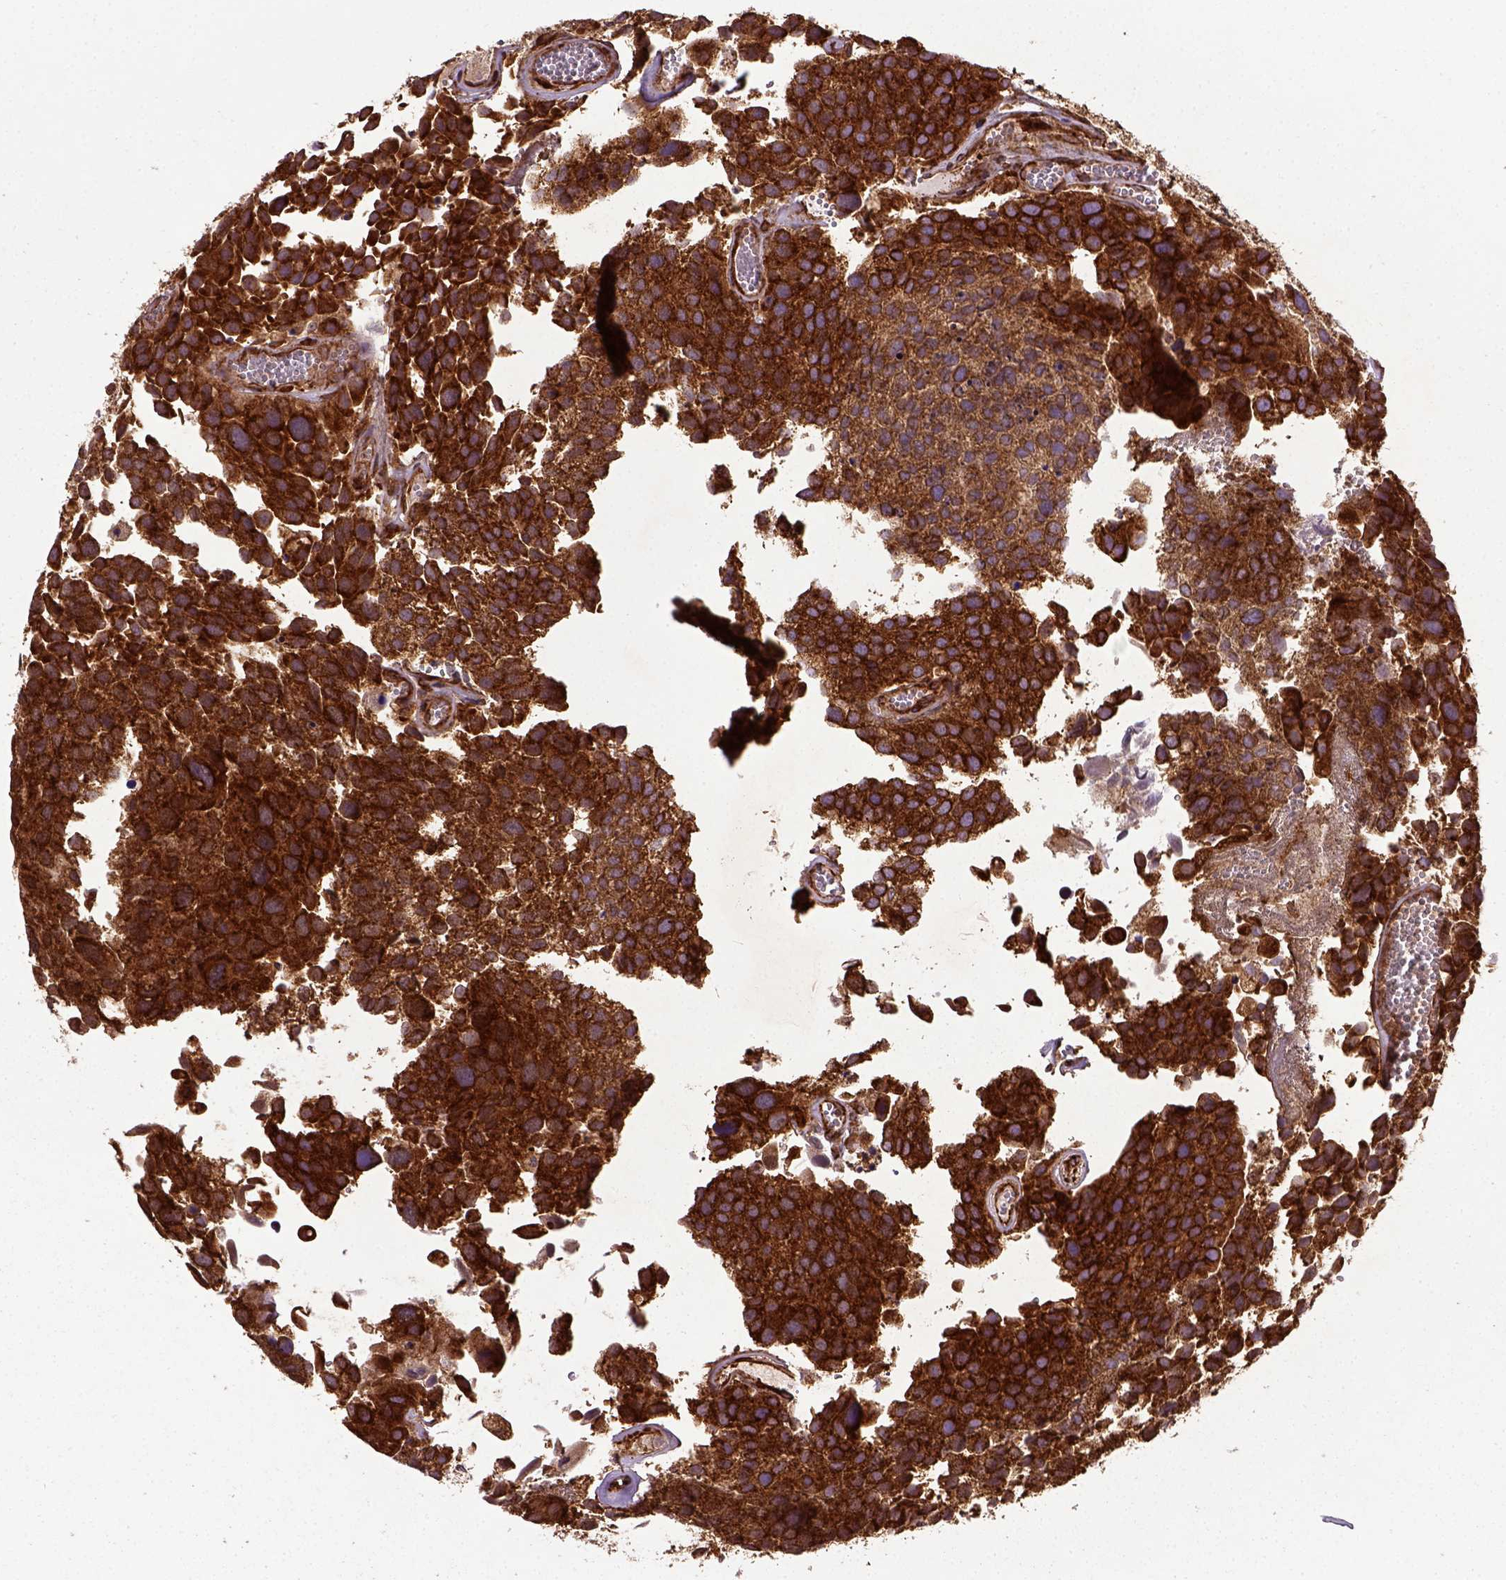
{"staining": {"intensity": "strong", "quantity": ">75%", "location": "cytoplasmic/membranous"}, "tissue": "urothelial cancer", "cell_type": "Tumor cells", "image_type": "cancer", "snomed": [{"axis": "morphology", "description": "Urothelial carcinoma, Low grade"}, {"axis": "topography", "description": "Urinary bladder"}], "caption": "Immunohistochemical staining of human urothelial cancer demonstrates high levels of strong cytoplasmic/membranous protein expression in approximately >75% of tumor cells.", "gene": "CAPRIN1", "patient": {"sex": "female", "age": 69}}